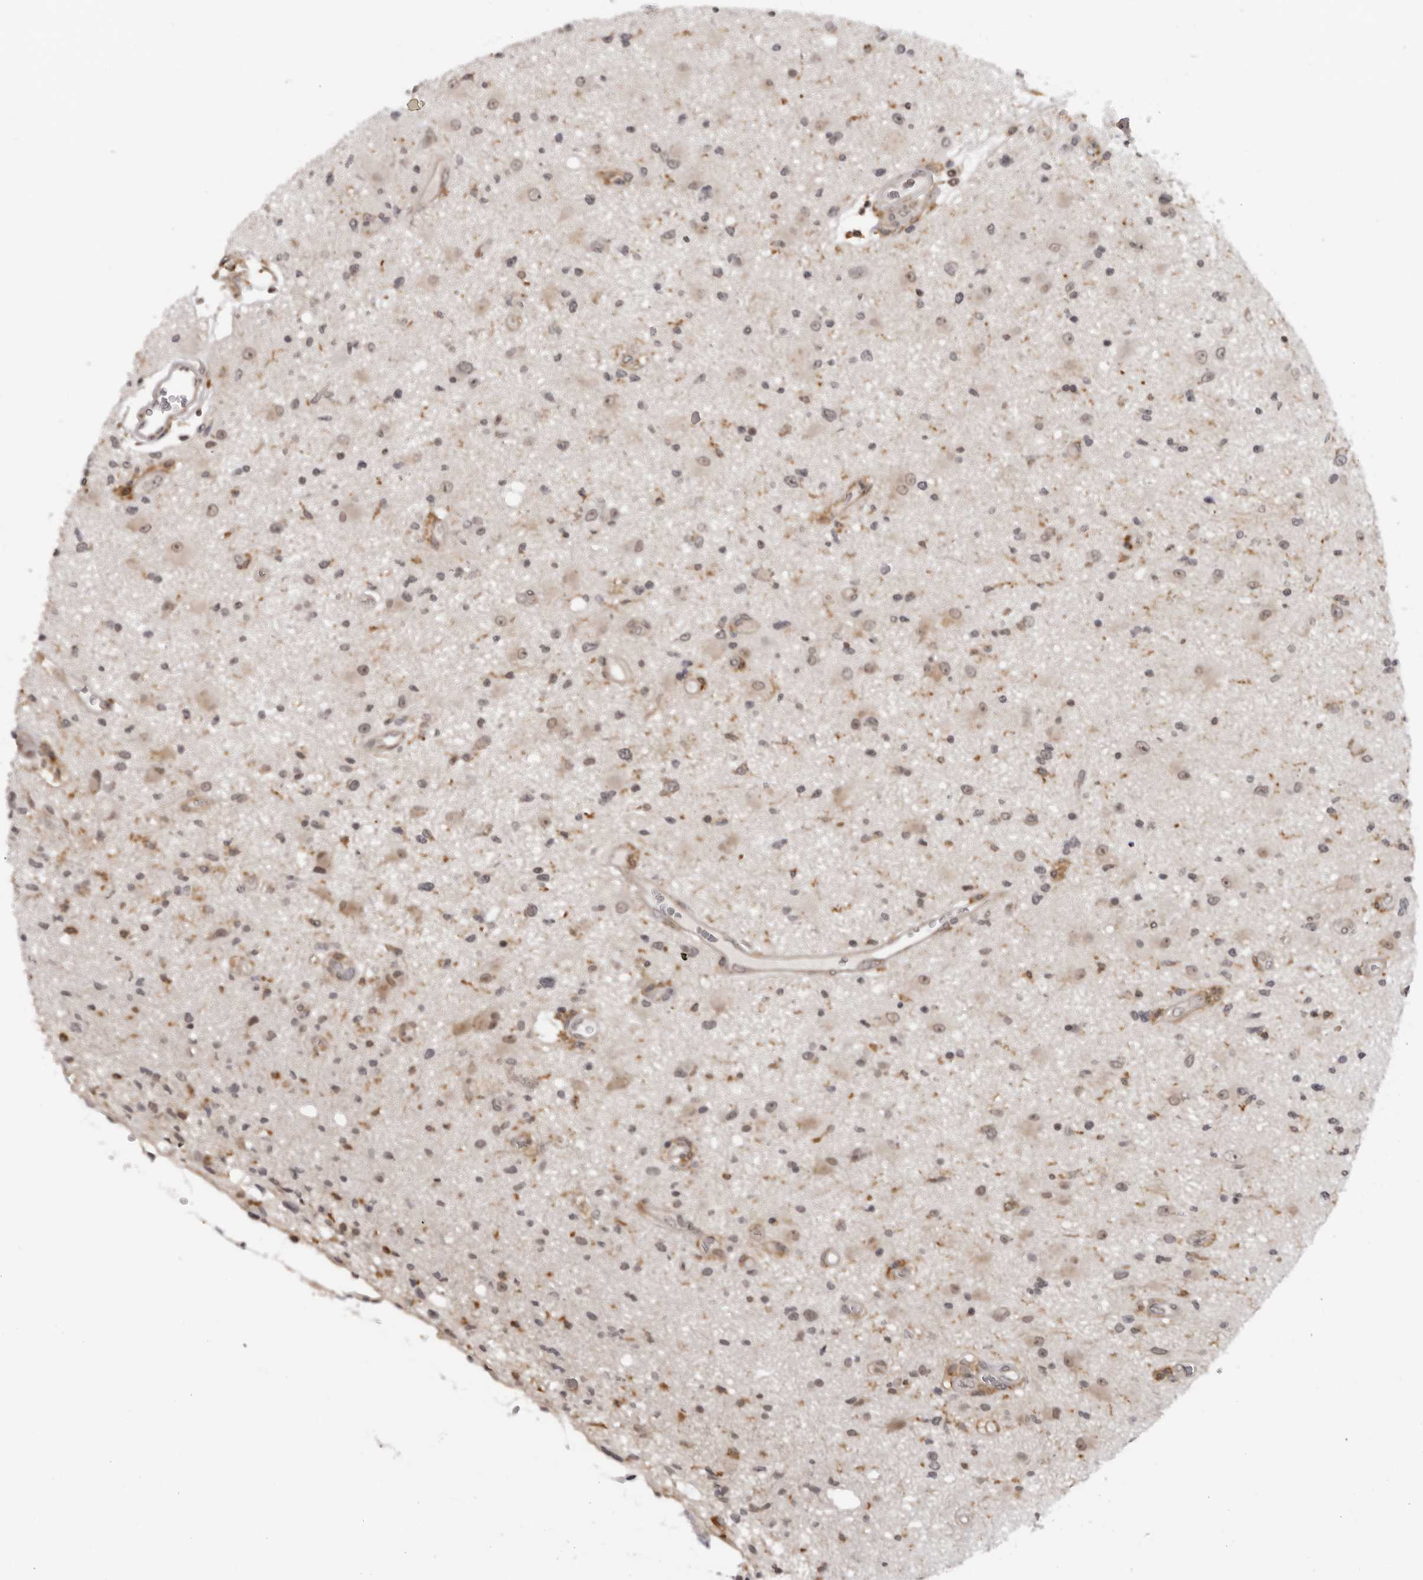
{"staining": {"intensity": "weak", "quantity": ">75%", "location": "nuclear"}, "tissue": "glioma", "cell_type": "Tumor cells", "image_type": "cancer", "snomed": [{"axis": "morphology", "description": "Glioma, malignant, High grade"}, {"axis": "topography", "description": "Brain"}], "caption": "Immunohistochemical staining of glioma demonstrates weak nuclear protein staining in about >75% of tumor cells.", "gene": "ALPK2", "patient": {"sex": "male", "age": 33}}